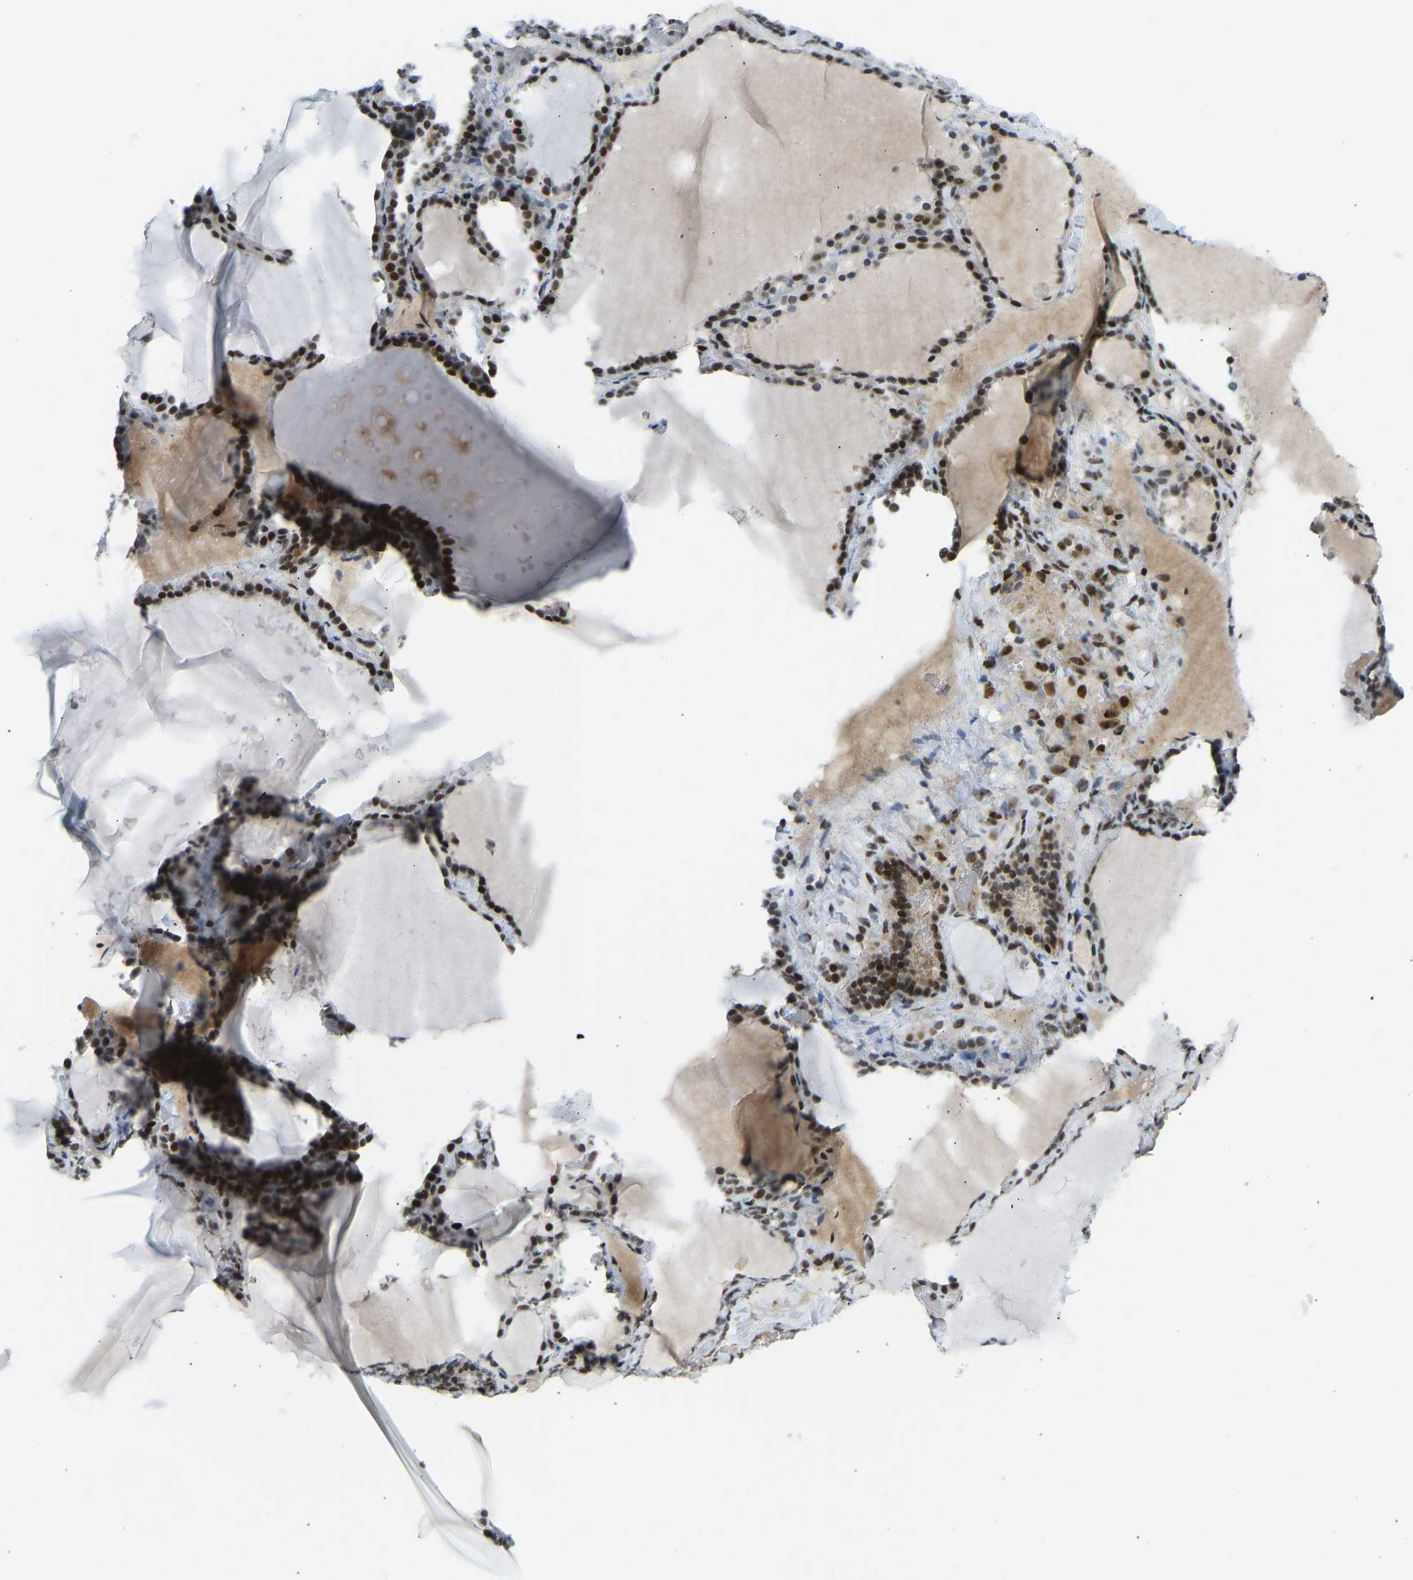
{"staining": {"intensity": "strong", "quantity": ">75%", "location": "nuclear"}, "tissue": "thyroid gland", "cell_type": "Glandular cells", "image_type": "normal", "snomed": [{"axis": "morphology", "description": "Normal tissue, NOS"}, {"axis": "topography", "description": "Thyroid gland"}], "caption": "Glandular cells show high levels of strong nuclear expression in approximately >75% of cells in unremarkable thyroid gland.", "gene": "FOXK1", "patient": {"sex": "female", "age": 28}}